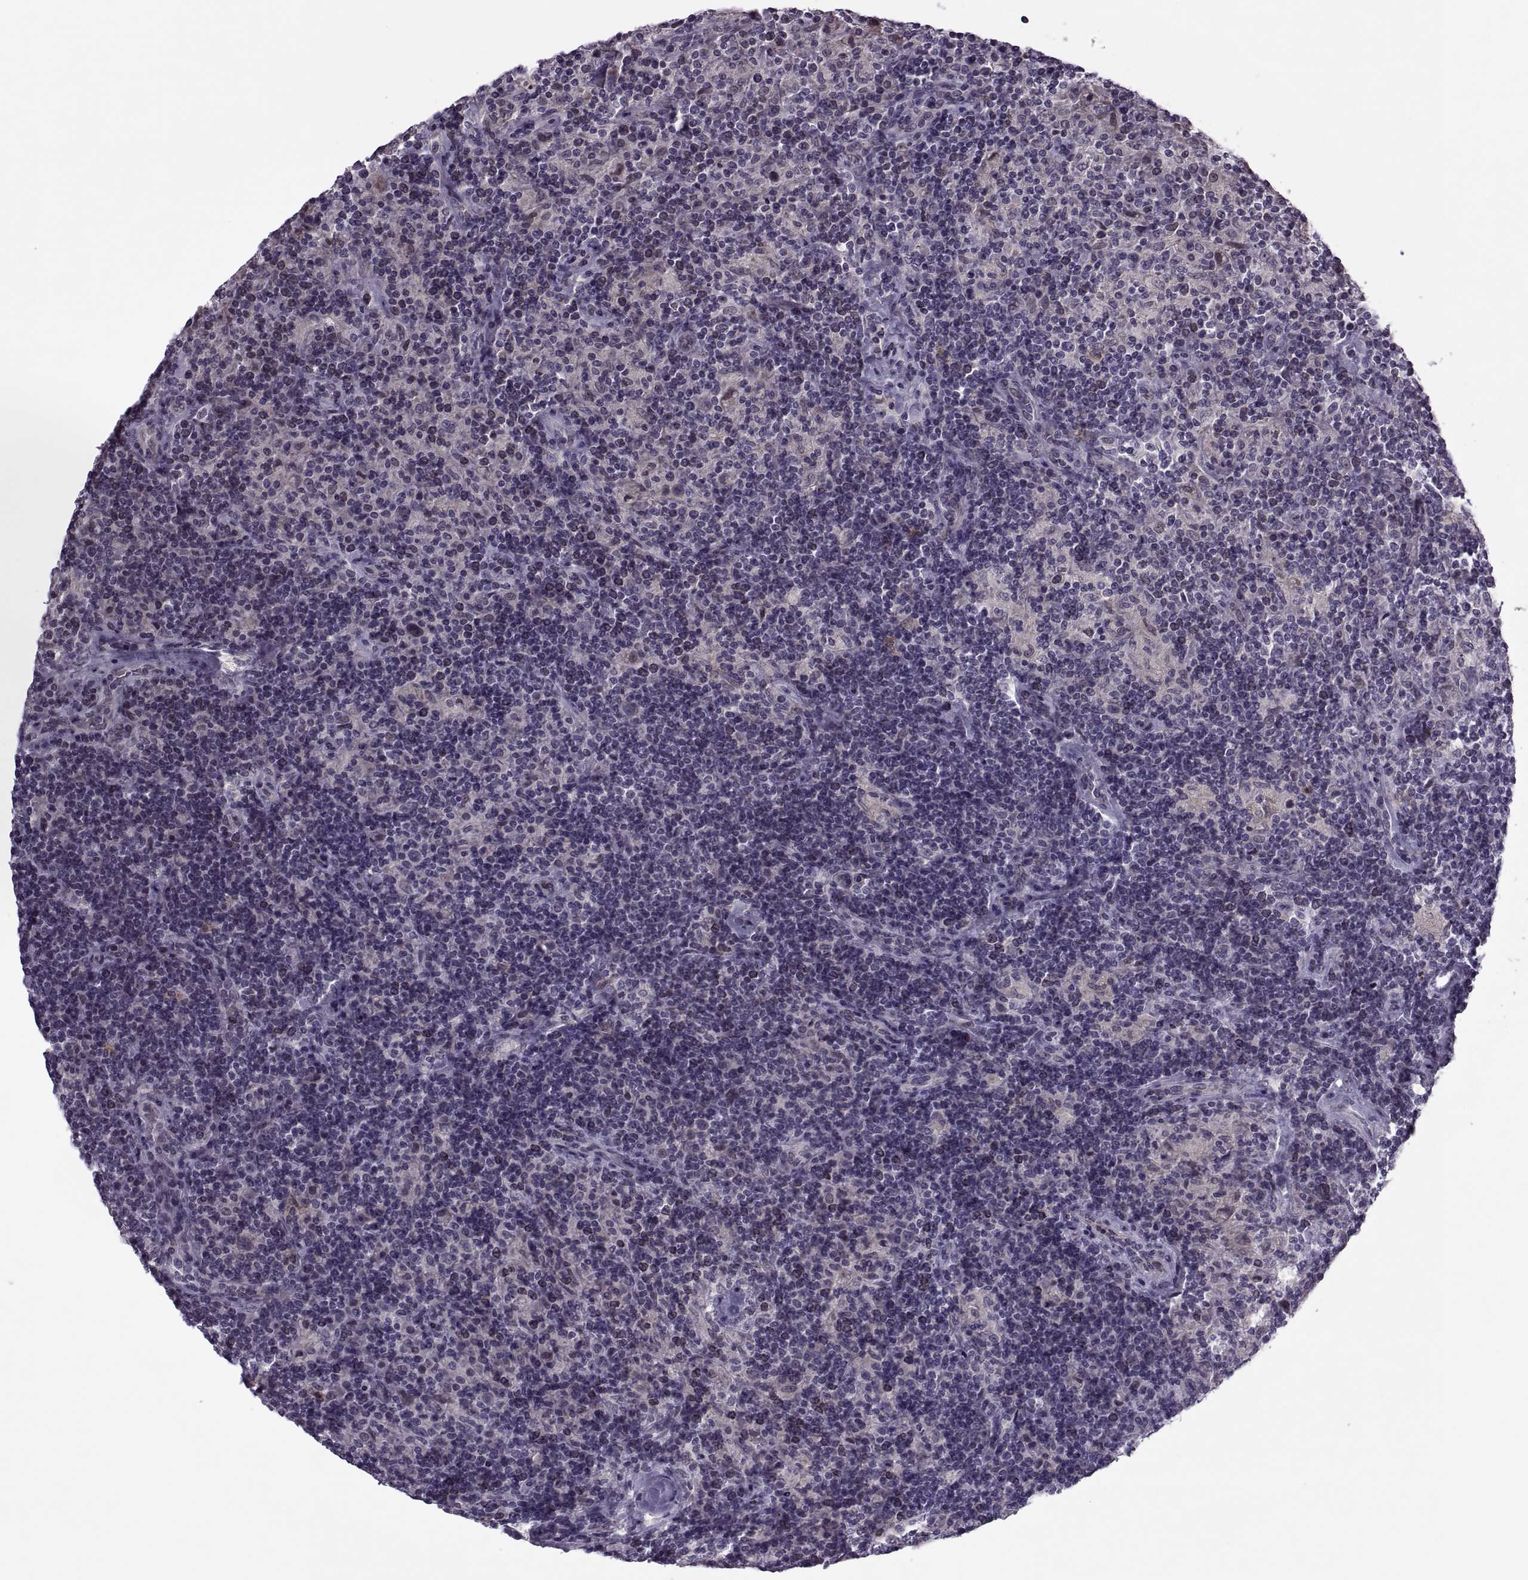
{"staining": {"intensity": "negative", "quantity": "none", "location": "none"}, "tissue": "lymphoma", "cell_type": "Tumor cells", "image_type": "cancer", "snomed": [{"axis": "morphology", "description": "Hodgkin's disease, NOS"}, {"axis": "topography", "description": "Lymph node"}], "caption": "Human lymphoma stained for a protein using immunohistochemistry (IHC) exhibits no positivity in tumor cells.", "gene": "ODF3", "patient": {"sex": "male", "age": 70}}